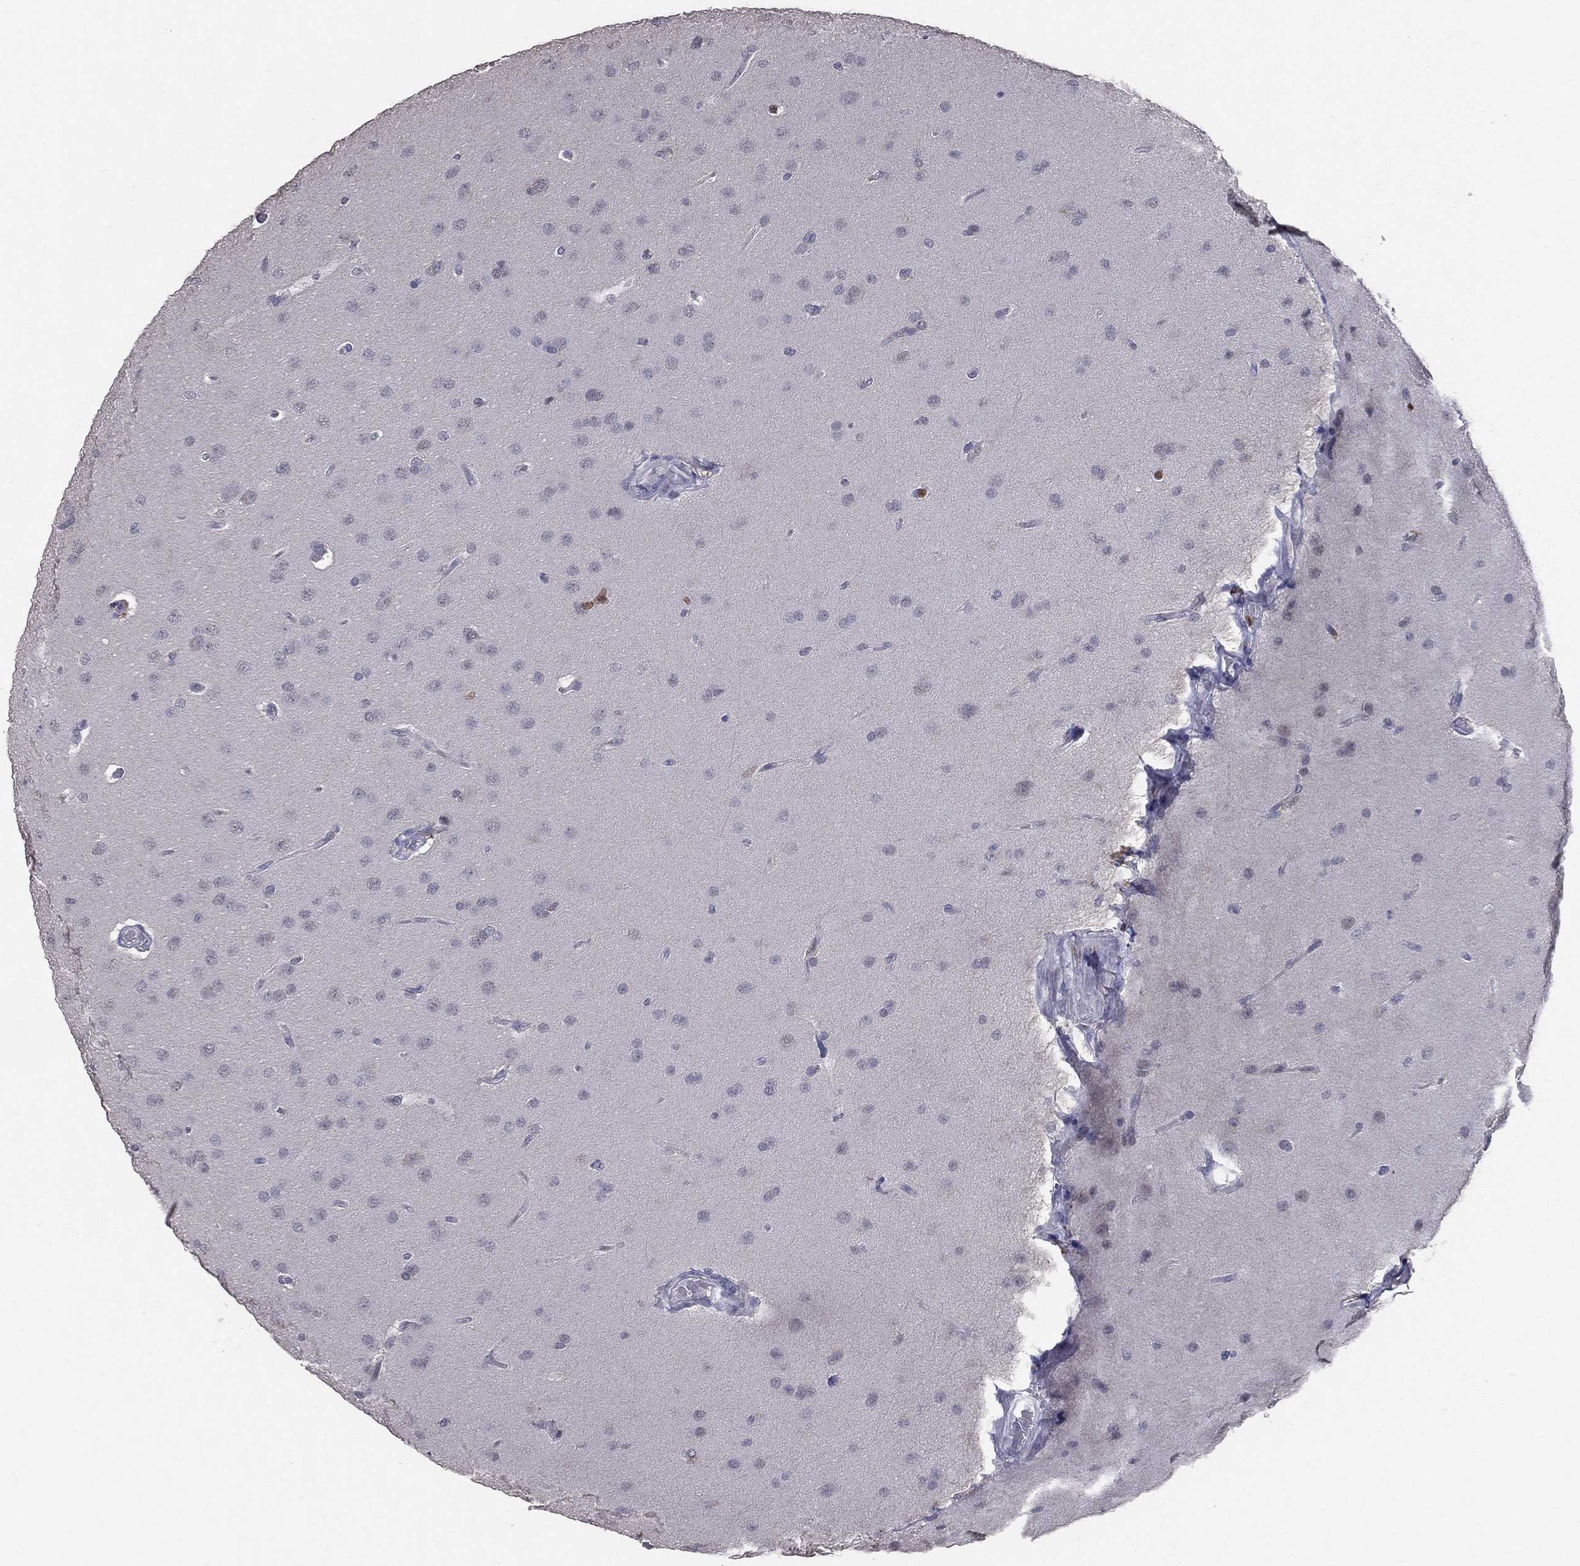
{"staining": {"intensity": "negative", "quantity": "none", "location": "none"}, "tissue": "glioma", "cell_type": "Tumor cells", "image_type": "cancer", "snomed": [{"axis": "morphology", "description": "Glioma, malignant, Low grade"}, {"axis": "topography", "description": "Brain"}], "caption": "Immunohistochemistry (IHC) photomicrograph of human glioma stained for a protein (brown), which reveals no expression in tumor cells.", "gene": "PSTPIP1", "patient": {"sex": "female", "age": 32}}